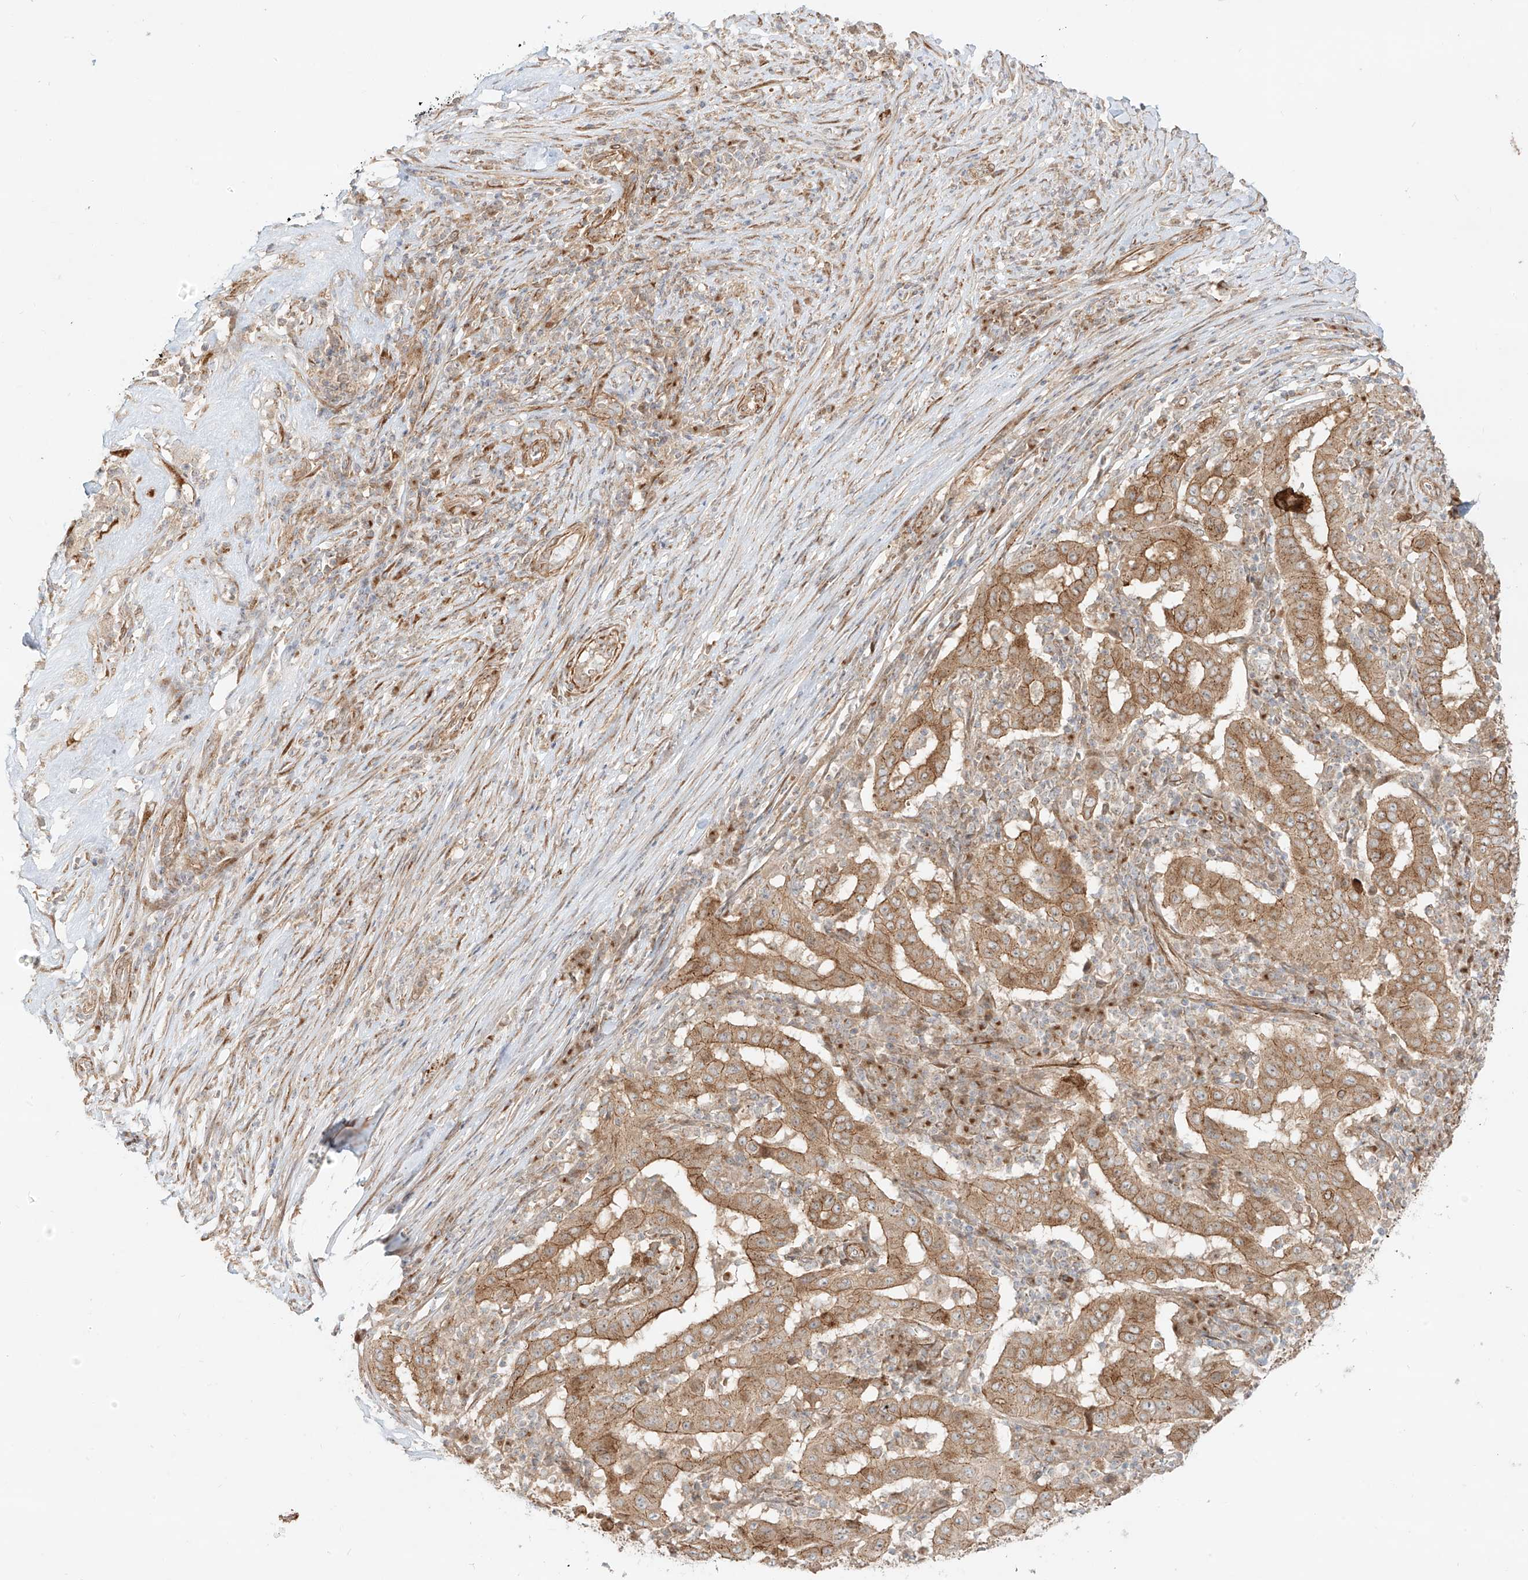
{"staining": {"intensity": "moderate", "quantity": ">75%", "location": "cytoplasmic/membranous"}, "tissue": "pancreatic cancer", "cell_type": "Tumor cells", "image_type": "cancer", "snomed": [{"axis": "morphology", "description": "Adenocarcinoma, NOS"}, {"axis": "topography", "description": "Pancreas"}], "caption": "Approximately >75% of tumor cells in human pancreatic adenocarcinoma reveal moderate cytoplasmic/membranous protein expression as visualized by brown immunohistochemical staining.", "gene": "ZNF287", "patient": {"sex": "male", "age": 63}}